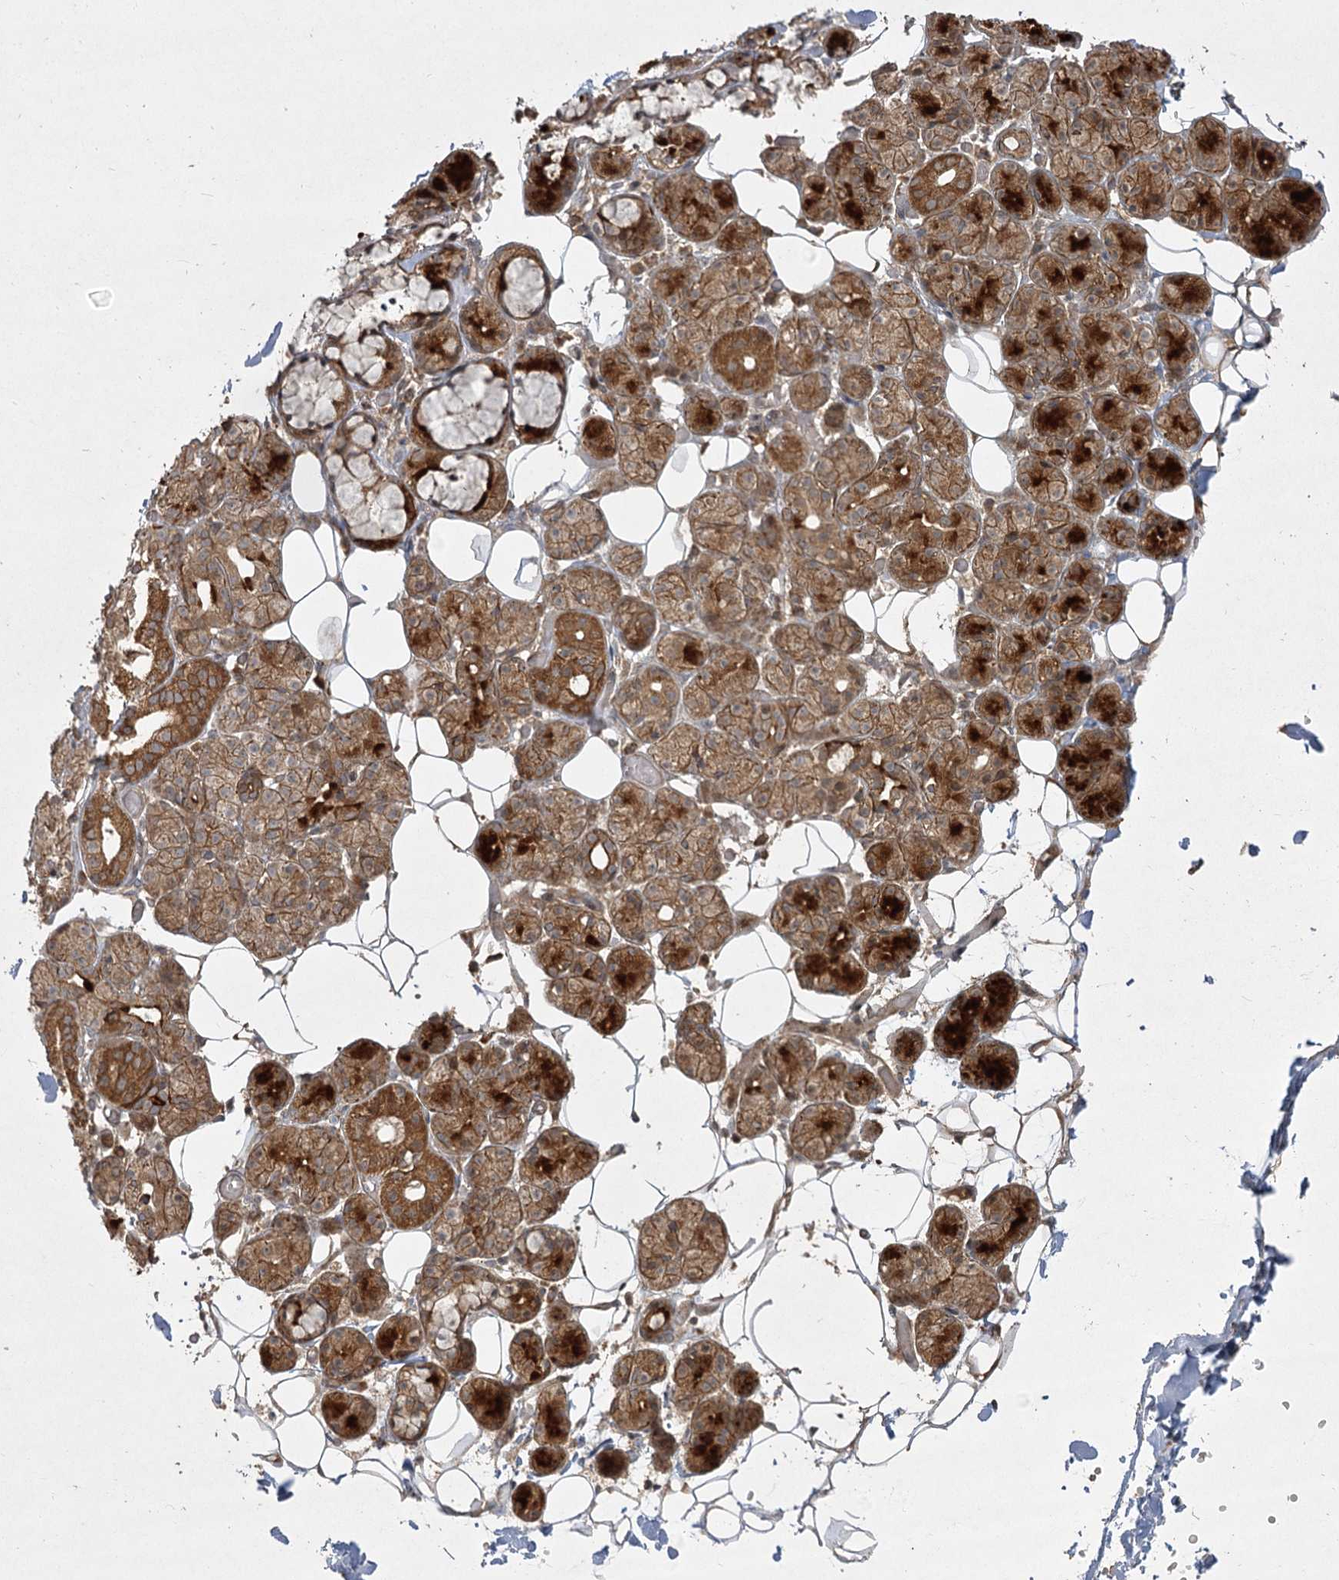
{"staining": {"intensity": "strong", "quantity": "25%-75%", "location": "cytoplasmic/membranous"}, "tissue": "salivary gland", "cell_type": "Glandular cells", "image_type": "normal", "snomed": [{"axis": "morphology", "description": "Normal tissue, NOS"}, {"axis": "topography", "description": "Salivary gland"}], "caption": "Immunohistochemical staining of benign human salivary gland demonstrates high levels of strong cytoplasmic/membranous expression in about 25%-75% of glandular cells.", "gene": "CPLANE1", "patient": {"sex": "male", "age": 63}}